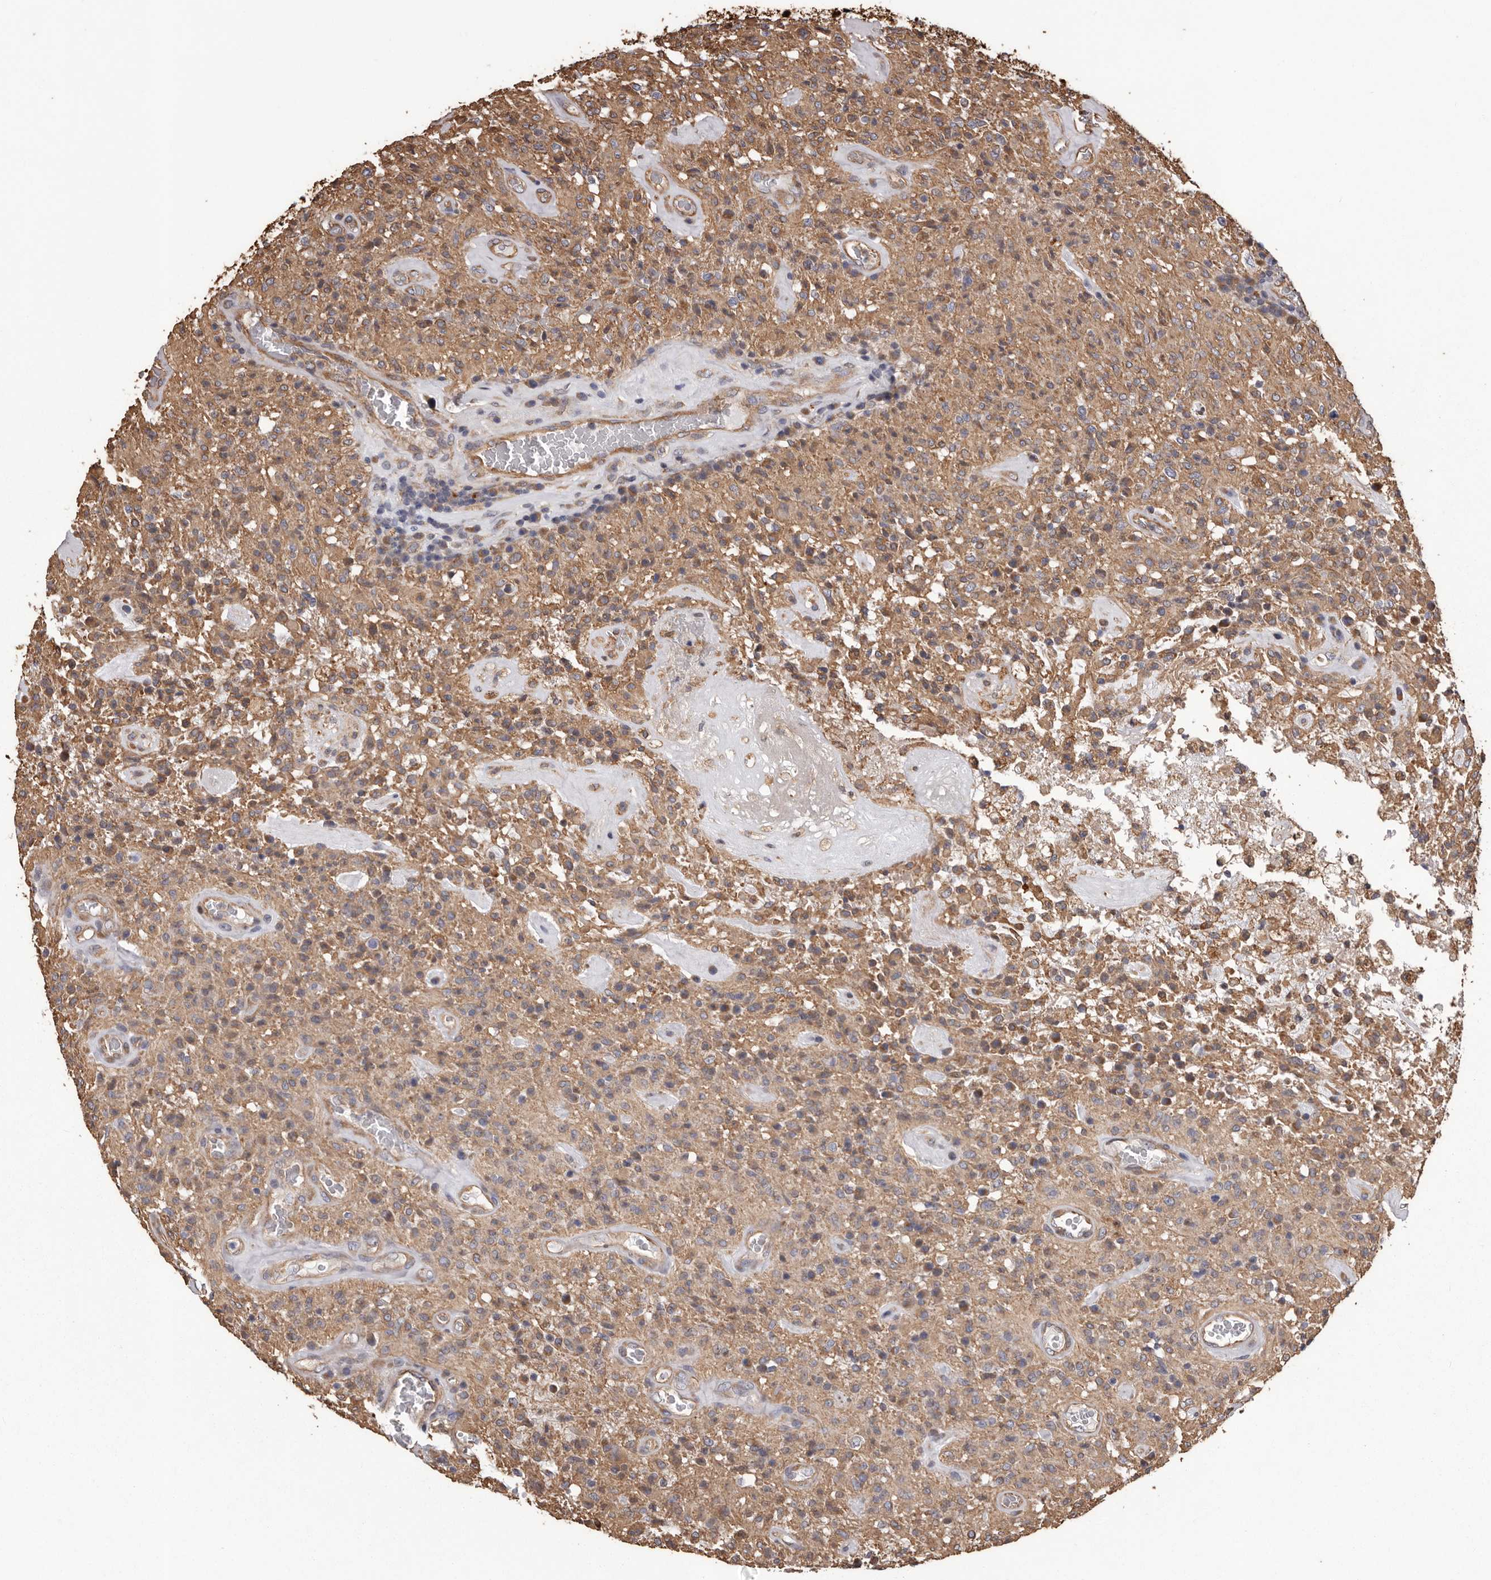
{"staining": {"intensity": "moderate", "quantity": ">75%", "location": "cytoplasmic/membranous"}, "tissue": "glioma", "cell_type": "Tumor cells", "image_type": "cancer", "snomed": [{"axis": "morphology", "description": "Glioma, malignant, High grade"}, {"axis": "topography", "description": "Brain"}], "caption": "Immunohistochemical staining of glioma reveals medium levels of moderate cytoplasmic/membranous staining in approximately >75% of tumor cells.", "gene": "CEP104", "patient": {"sex": "female", "age": 57}}